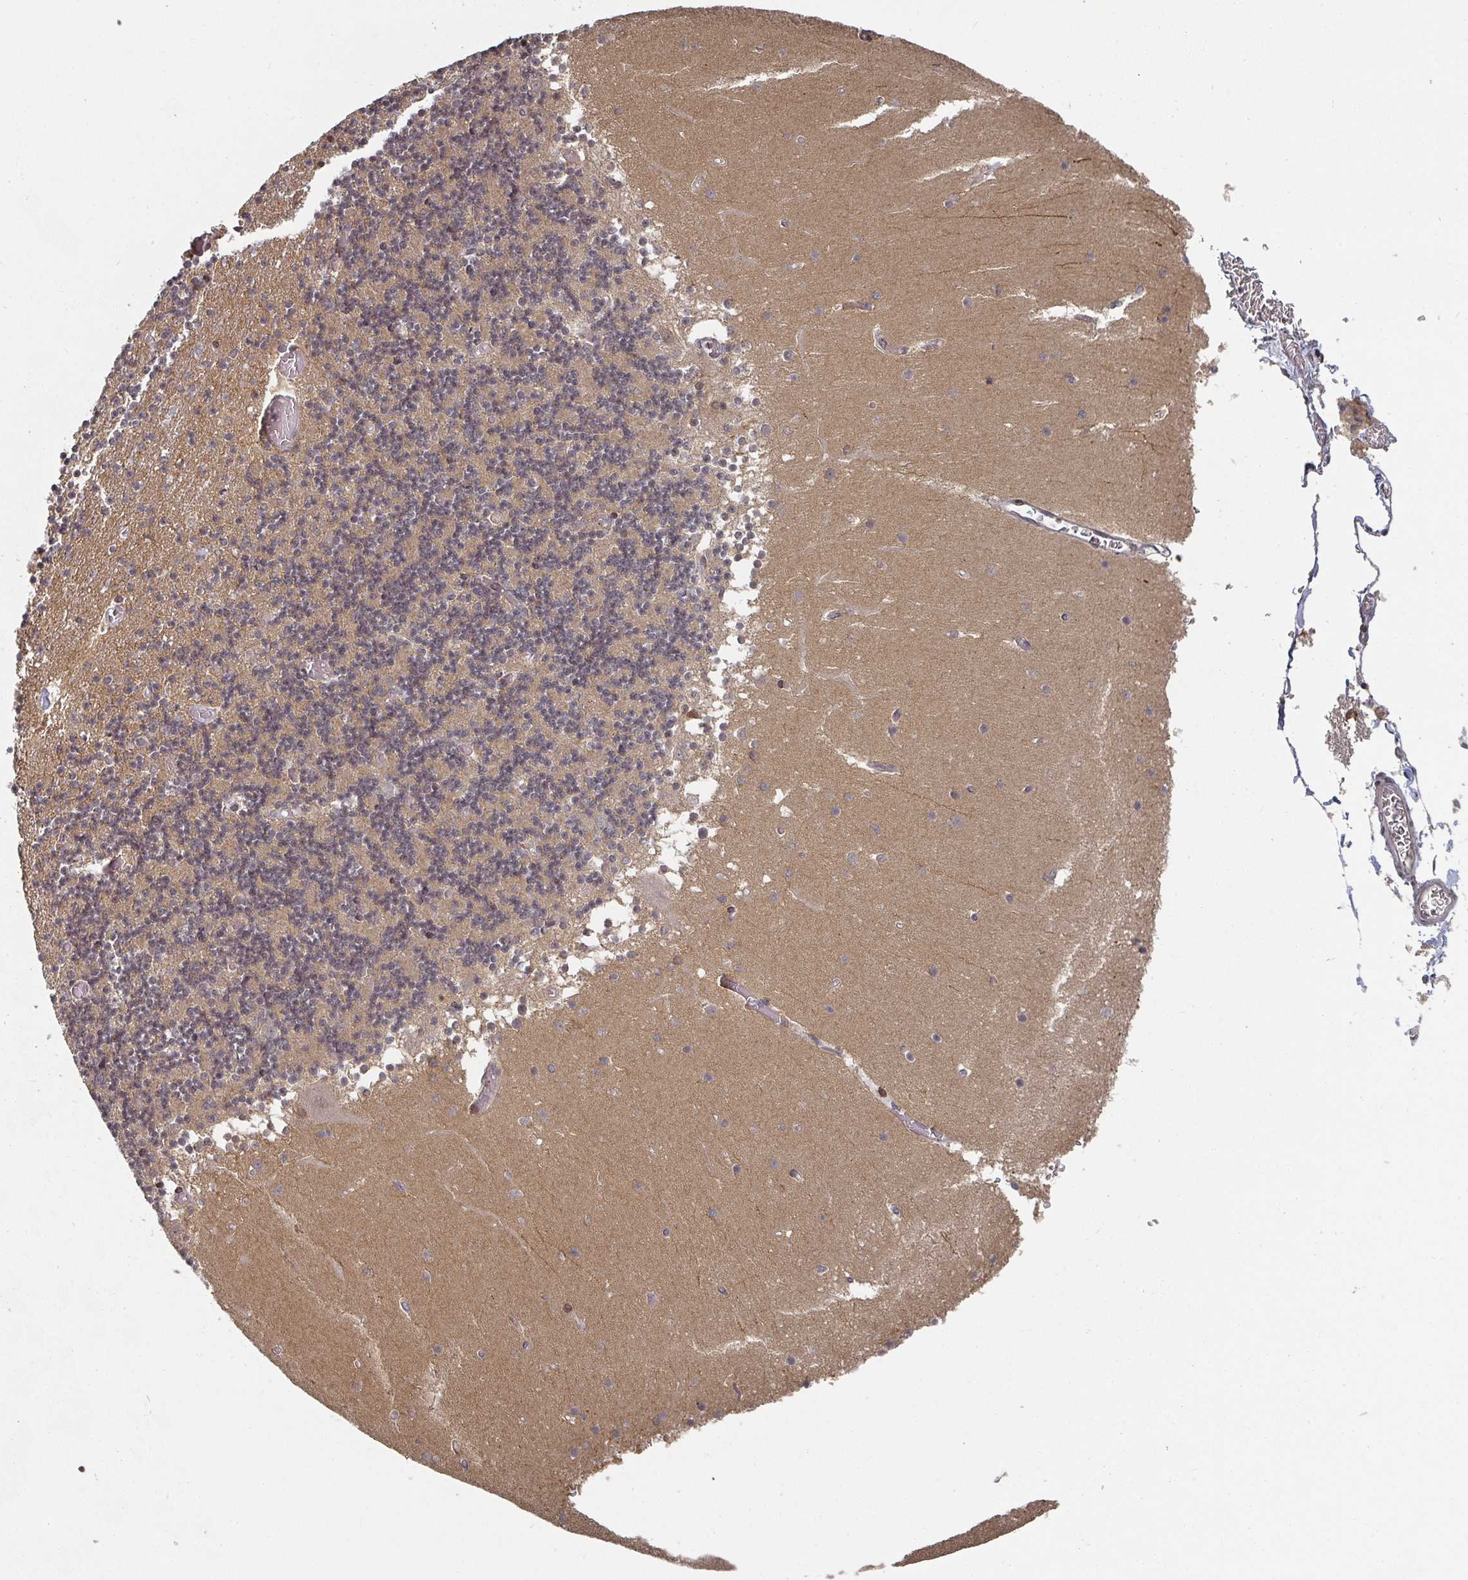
{"staining": {"intensity": "moderate", "quantity": ">75%", "location": "cytoplasmic/membranous"}, "tissue": "cerebellum", "cell_type": "Cells in granular layer", "image_type": "normal", "snomed": [{"axis": "morphology", "description": "Normal tissue, NOS"}, {"axis": "topography", "description": "Cerebellum"}], "caption": "Cerebellum stained with IHC displays moderate cytoplasmic/membranous staining in approximately >75% of cells in granular layer.", "gene": "KIF1C", "patient": {"sex": "female", "age": 28}}